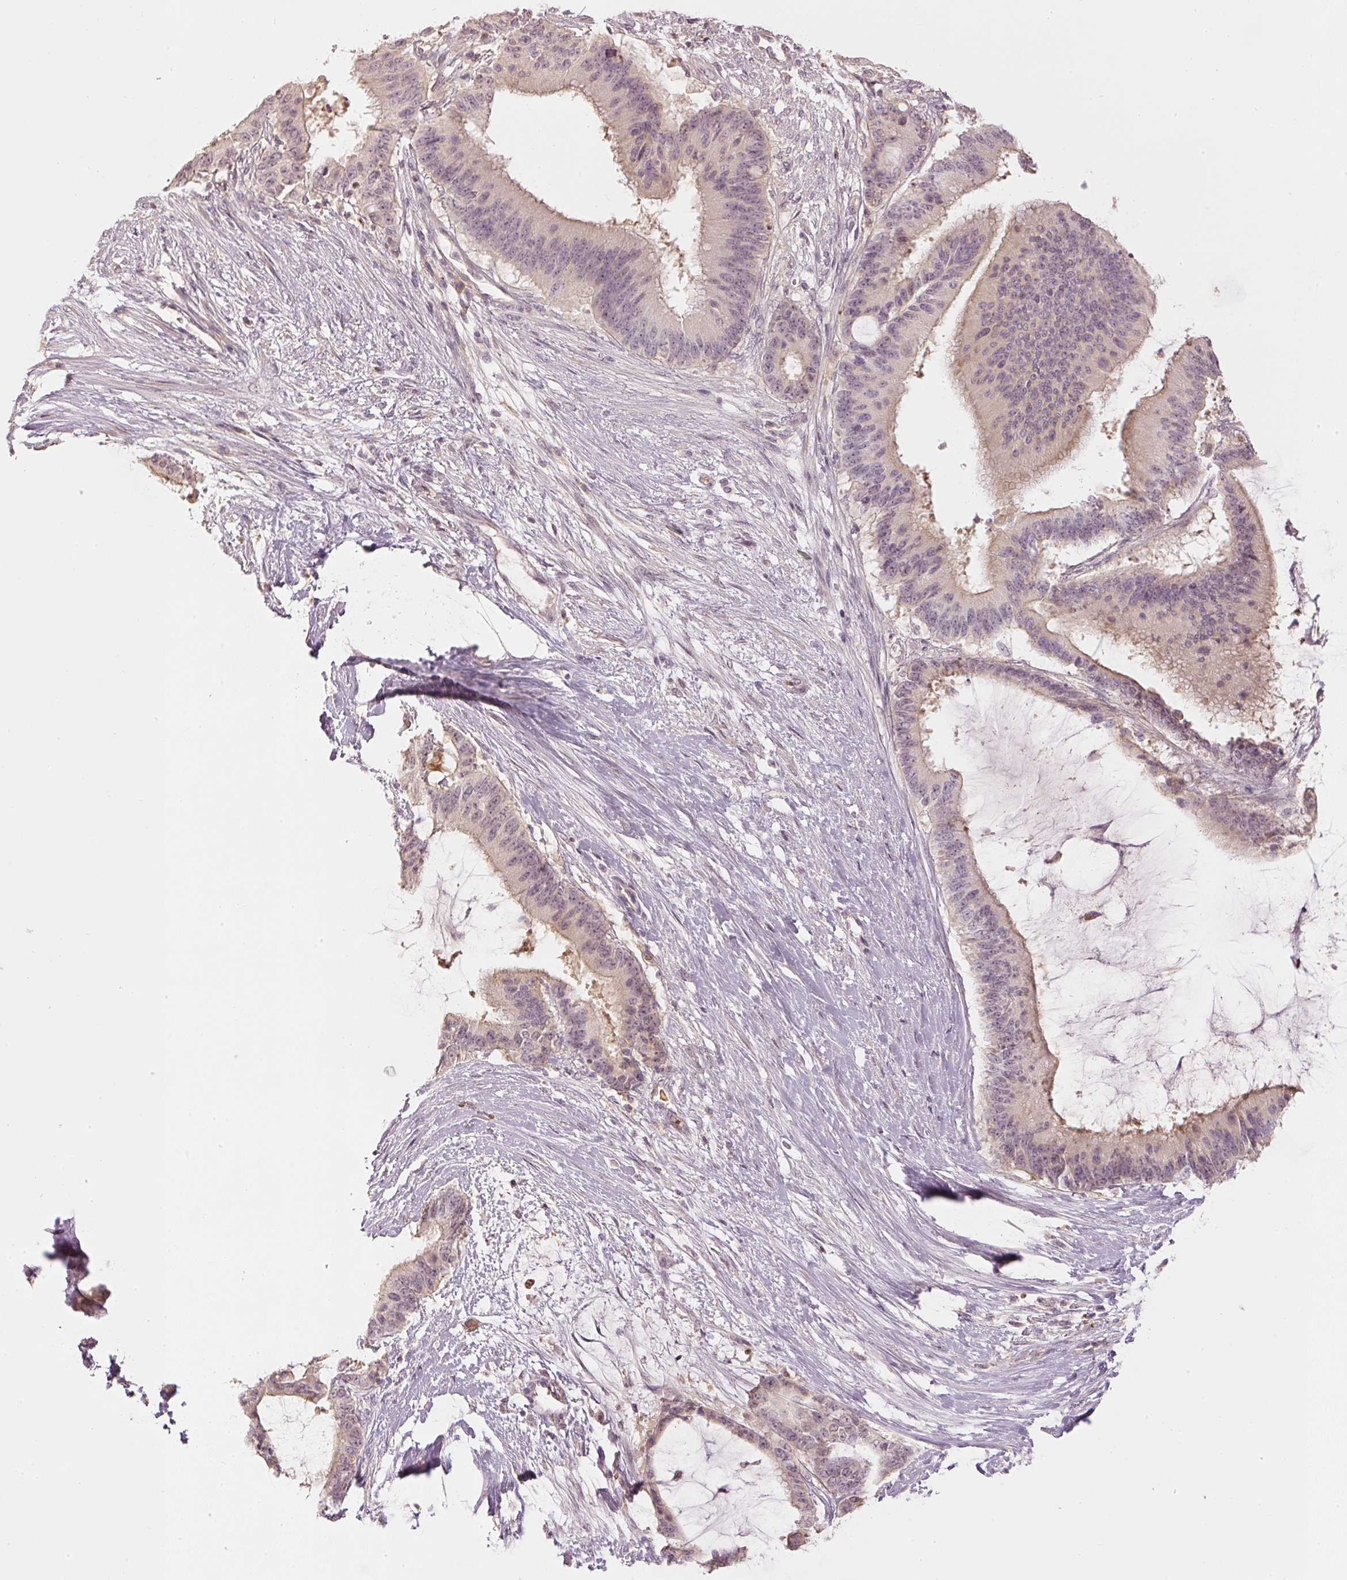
{"staining": {"intensity": "weak", "quantity": "<25%", "location": "cytoplasmic/membranous"}, "tissue": "liver cancer", "cell_type": "Tumor cells", "image_type": "cancer", "snomed": [{"axis": "morphology", "description": "Normal tissue, NOS"}, {"axis": "morphology", "description": "Cholangiocarcinoma"}, {"axis": "topography", "description": "Liver"}, {"axis": "topography", "description": "Peripheral nerve tissue"}], "caption": "A histopathology image of liver cancer stained for a protein displays no brown staining in tumor cells. (IHC, brightfield microscopy, high magnification).", "gene": "GZMA", "patient": {"sex": "female", "age": 73}}